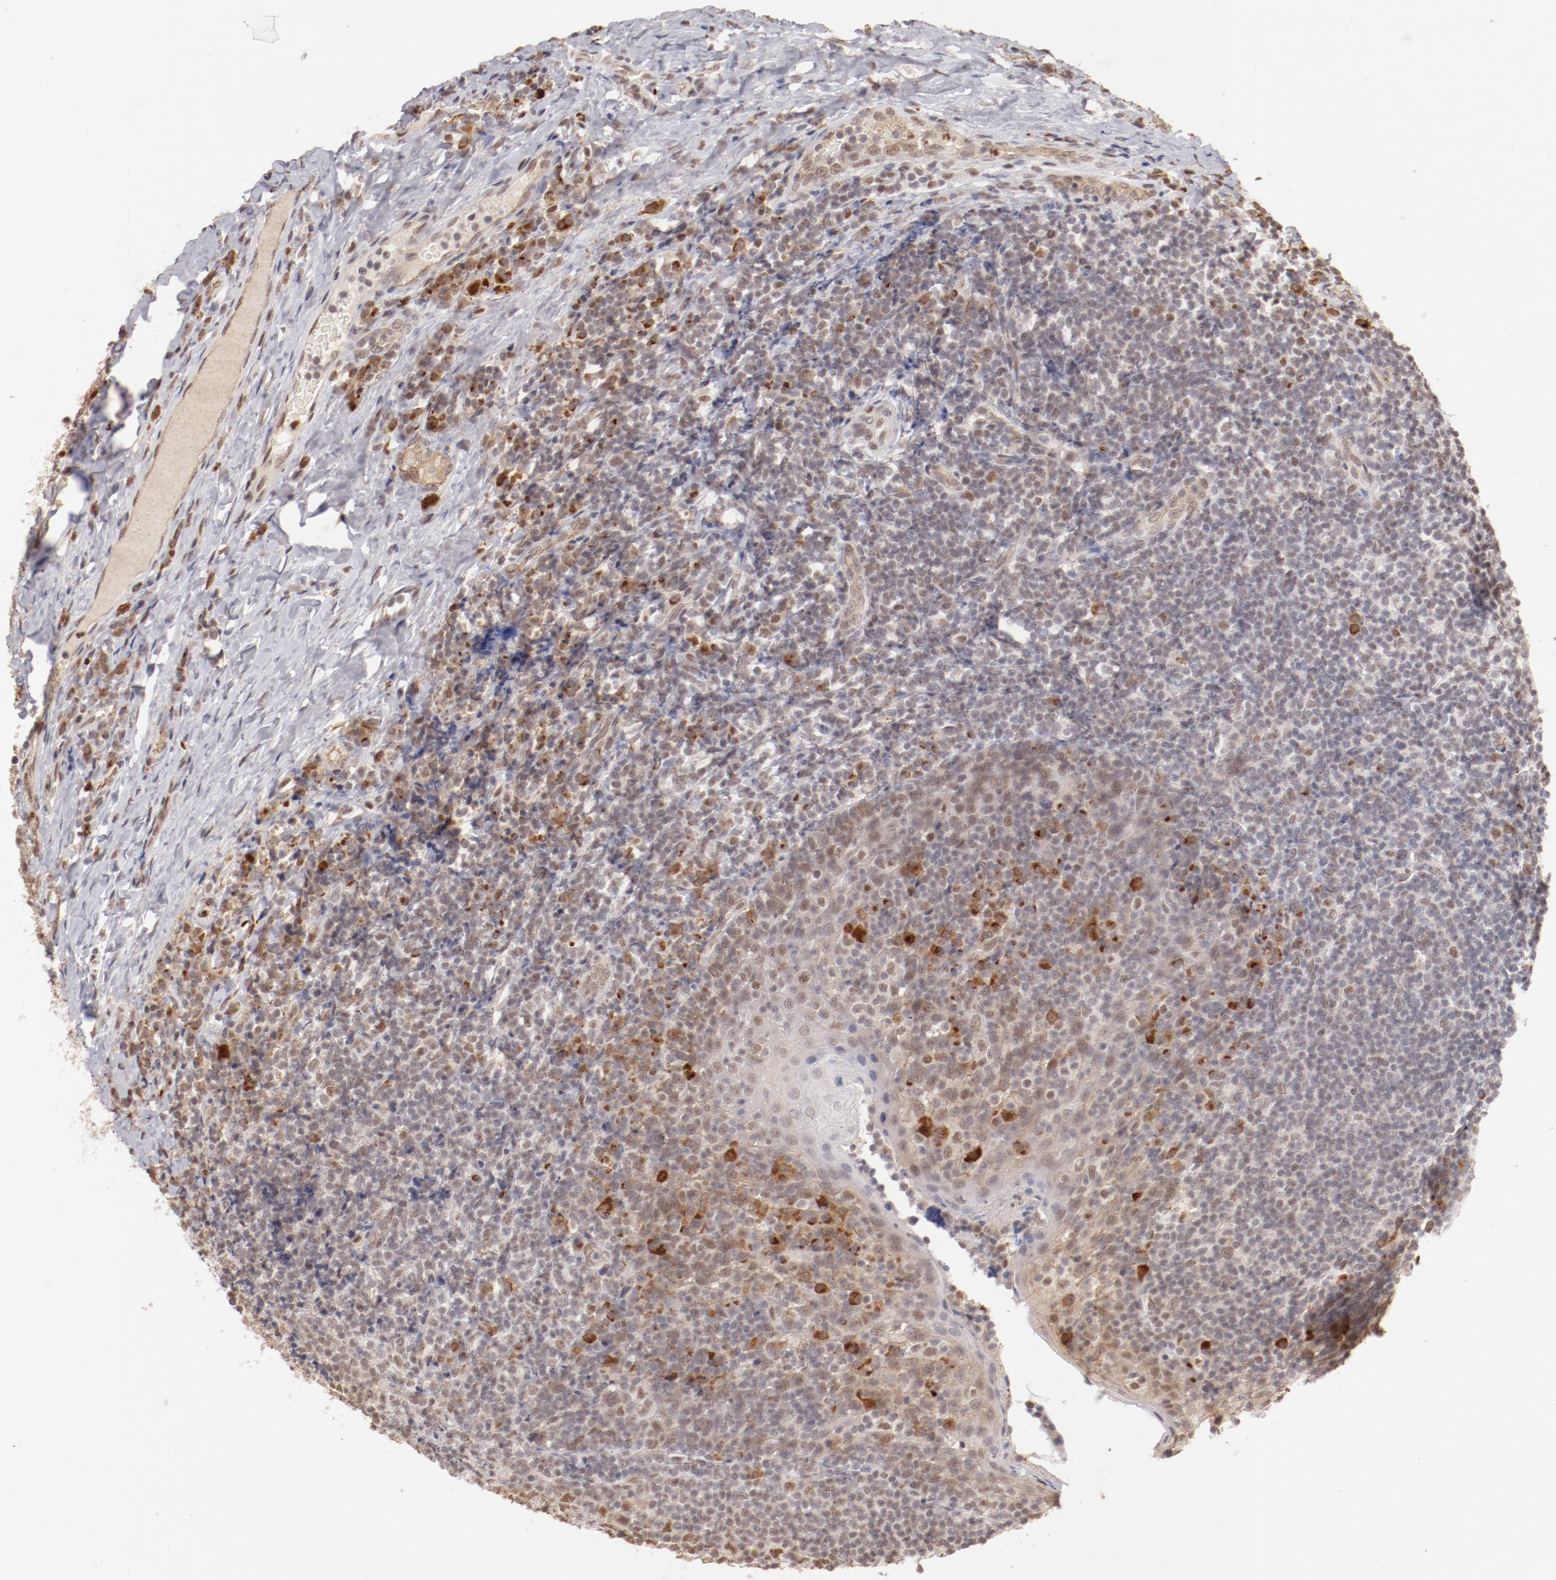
{"staining": {"intensity": "moderate", "quantity": ">75%", "location": "nuclear"}, "tissue": "tonsil", "cell_type": "Germinal center cells", "image_type": "normal", "snomed": [{"axis": "morphology", "description": "Normal tissue, NOS"}, {"axis": "topography", "description": "Tonsil"}], "caption": "Protein expression analysis of unremarkable tonsil displays moderate nuclear positivity in about >75% of germinal center cells.", "gene": "NFE2", "patient": {"sex": "male", "age": 31}}